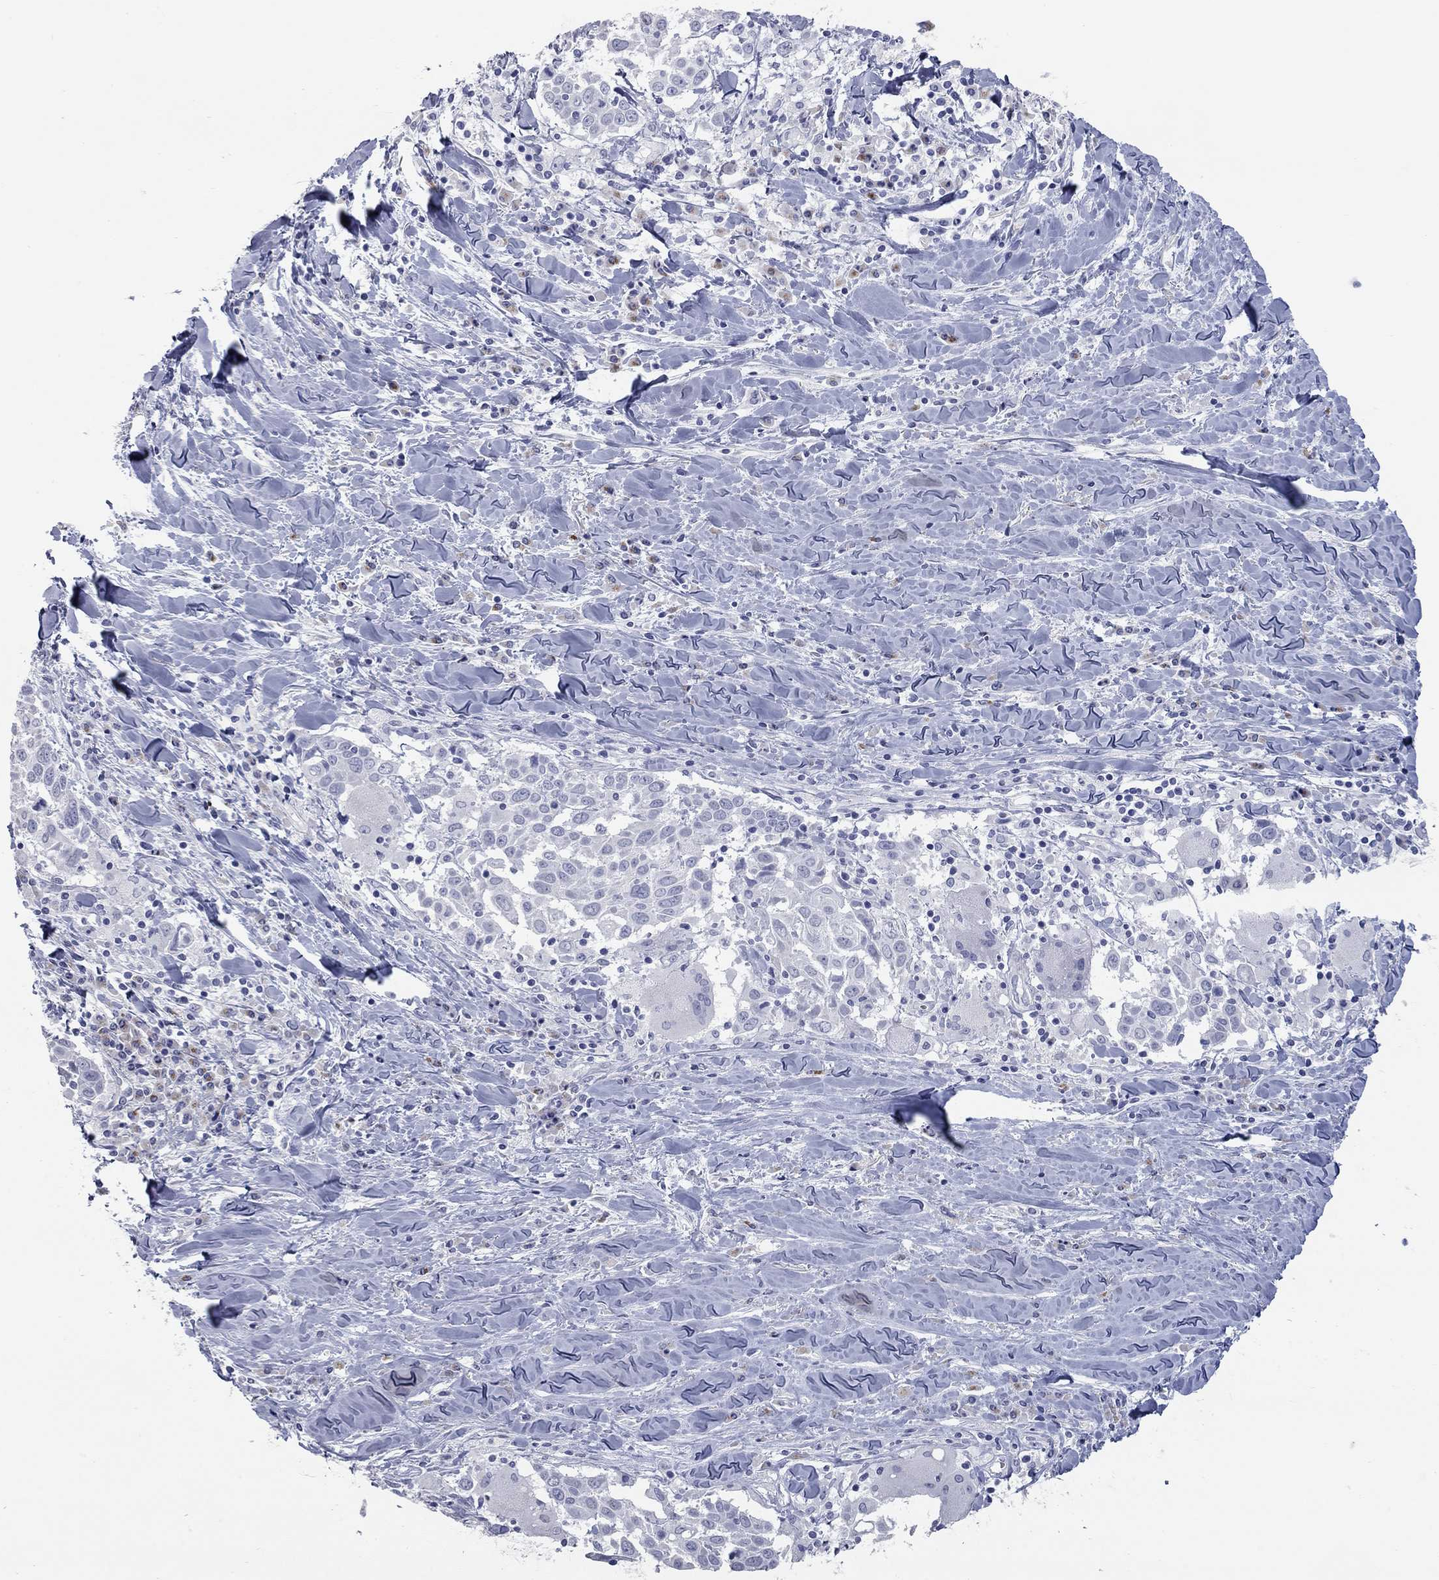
{"staining": {"intensity": "negative", "quantity": "none", "location": "none"}, "tissue": "lung cancer", "cell_type": "Tumor cells", "image_type": "cancer", "snomed": [{"axis": "morphology", "description": "Squamous cell carcinoma, NOS"}, {"axis": "topography", "description": "Lung"}], "caption": "Micrograph shows no significant protein positivity in tumor cells of lung squamous cell carcinoma.", "gene": "TAC1", "patient": {"sex": "male", "age": 57}}